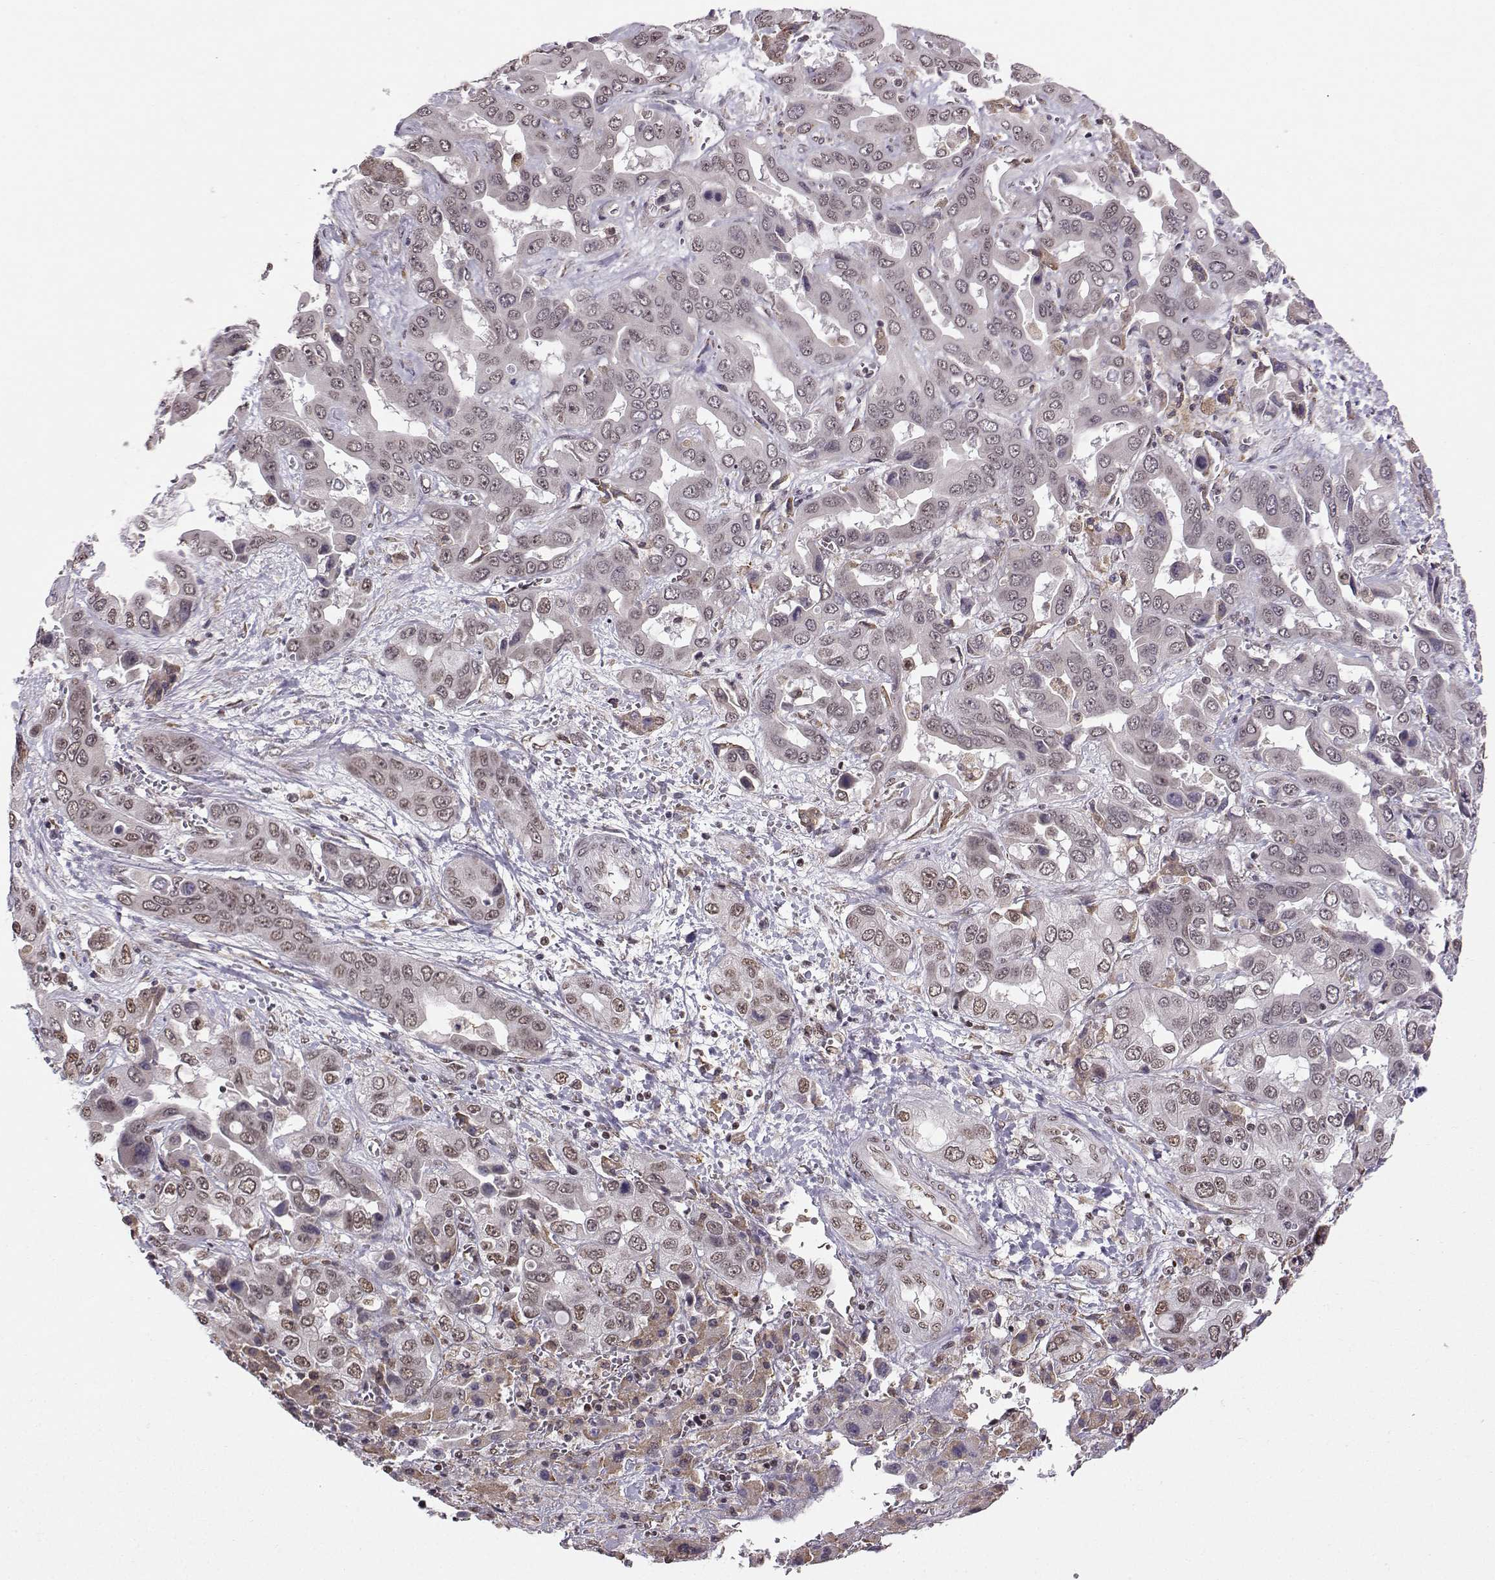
{"staining": {"intensity": "weak", "quantity": "25%-75%", "location": "nuclear"}, "tissue": "liver cancer", "cell_type": "Tumor cells", "image_type": "cancer", "snomed": [{"axis": "morphology", "description": "Cholangiocarcinoma"}, {"axis": "topography", "description": "Liver"}], "caption": "Tumor cells show low levels of weak nuclear staining in about 25%-75% of cells in human liver cholangiocarcinoma.", "gene": "EZH1", "patient": {"sex": "female", "age": 52}}